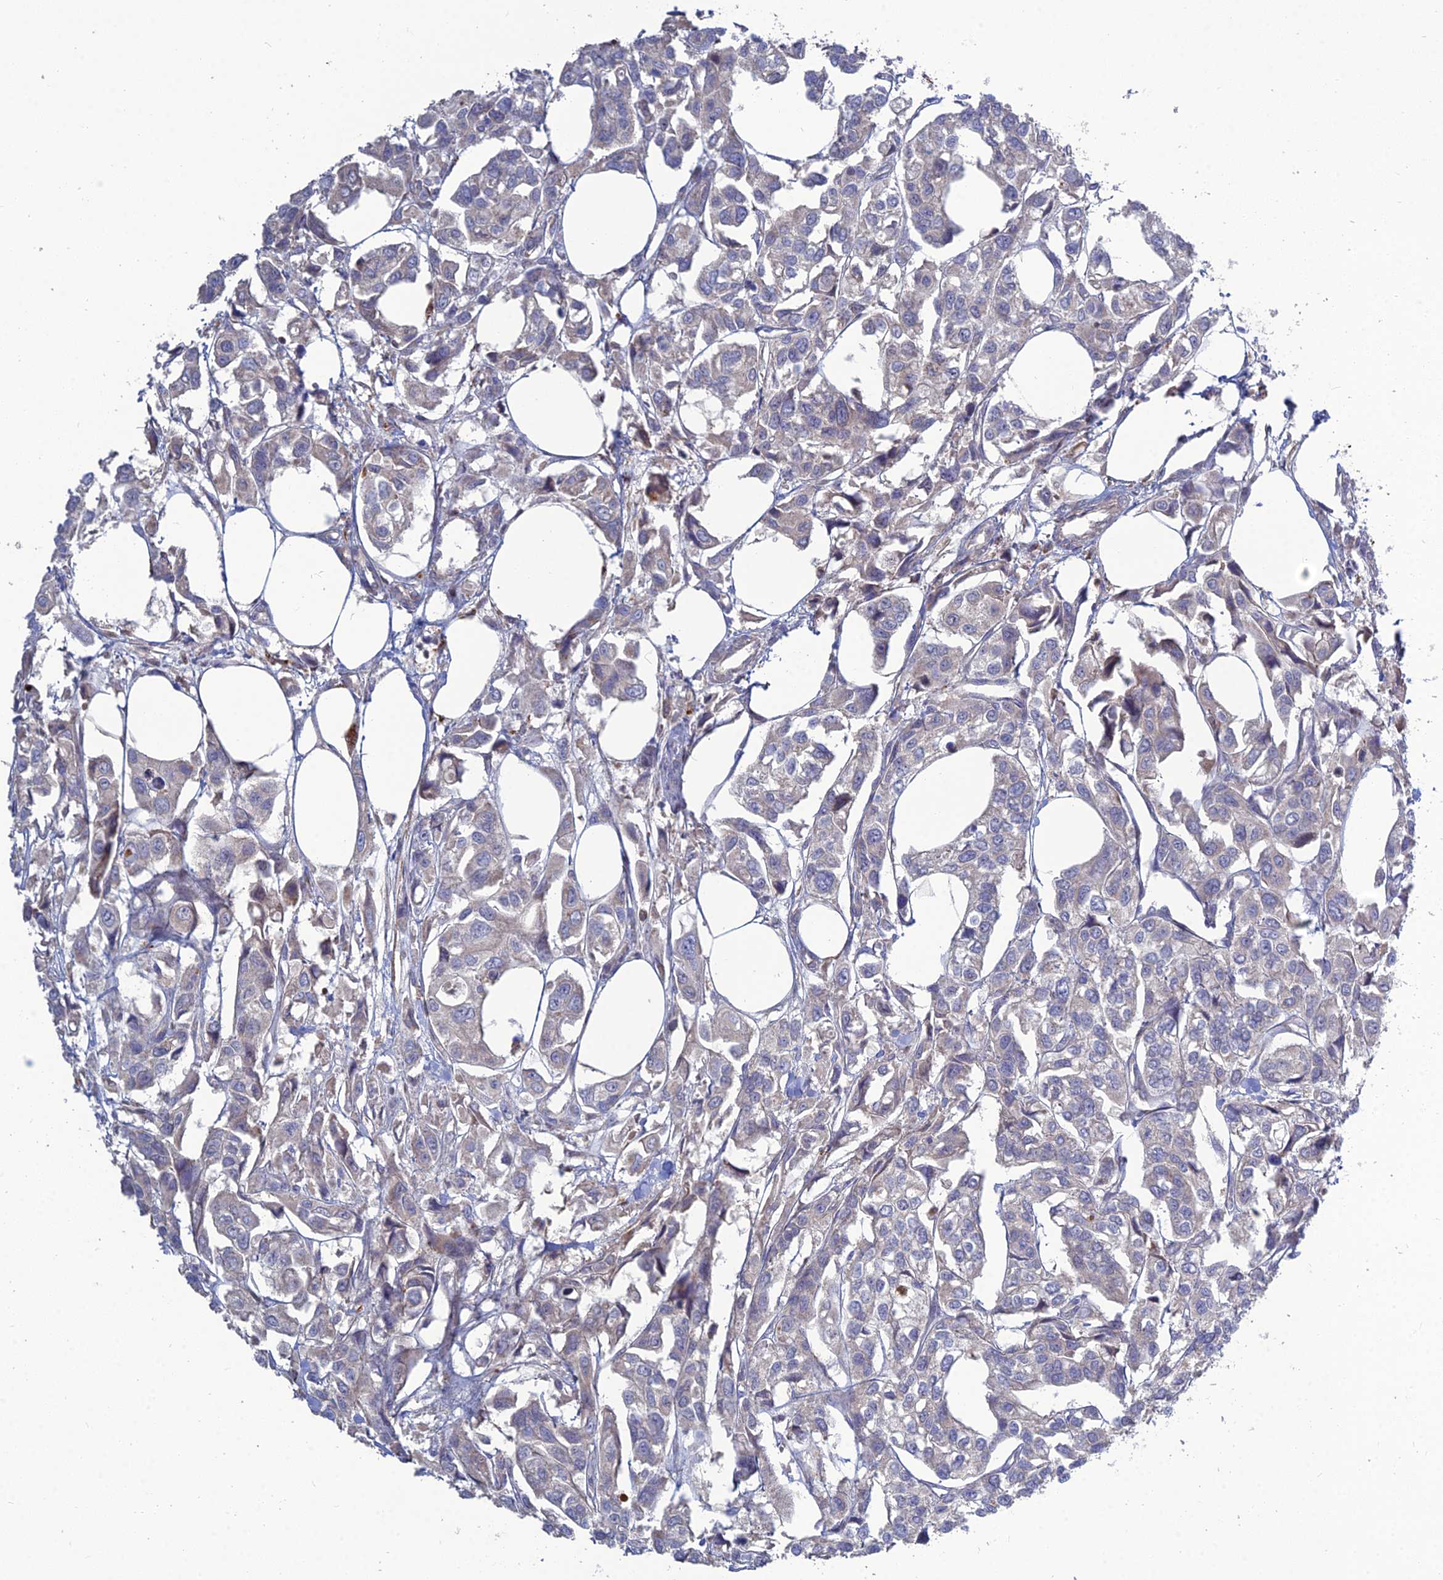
{"staining": {"intensity": "negative", "quantity": "none", "location": "none"}, "tissue": "urothelial cancer", "cell_type": "Tumor cells", "image_type": "cancer", "snomed": [{"axis": "morphology", "description": "Urothelial carcinoma, High grade"}, {"axis": "topography", "description": "Urinary bladder"}], "caption": "The photomicrograph reveals no staining of tumor cells in urothelial cancer.", "gene": "RIC8B", "patient": {"sex": "male", "age": 67}}